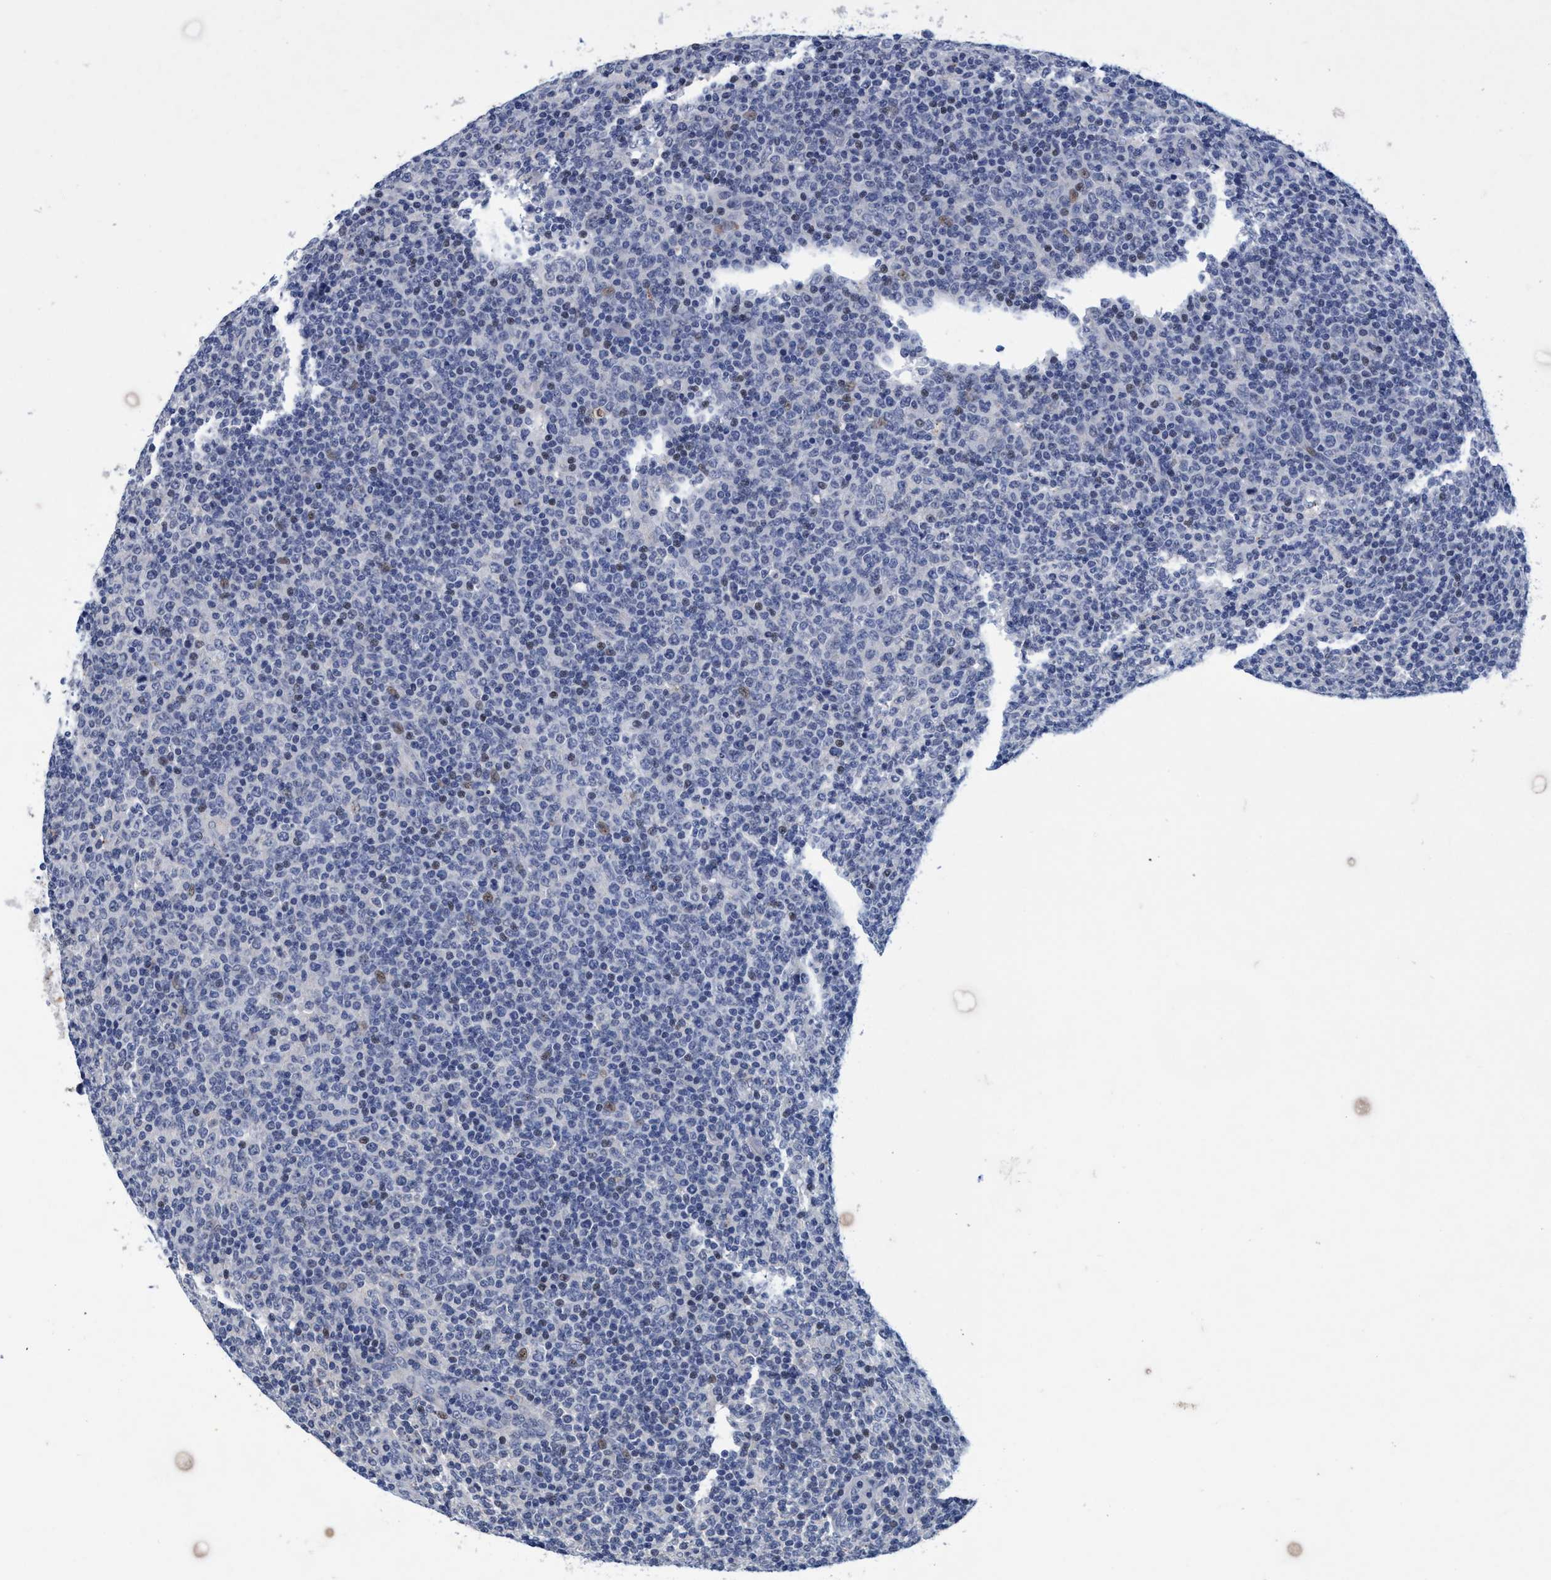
{"staining": {"intensity": "negative", "quantity": "none", "location": "none"}, "tissue": "lymphoma", "cell_type": "Tumor cells", "image_type": "cancer", "snomed": [{"axis": "morphology", "description": "Malignant lymphoma, non-Hodgkin's type, Low grade"}, {"axis": "topography", "description": "Lymph node"}], "caption": "Immunohistochemical staining of lymphoma displays no significant positivity in tumor cells. (Brightfield microscopy of DAB immunohistochemistry (IHC) at high magnification).", "gene": "GRB14", "patient": {"sex": "male", "age": 70}}